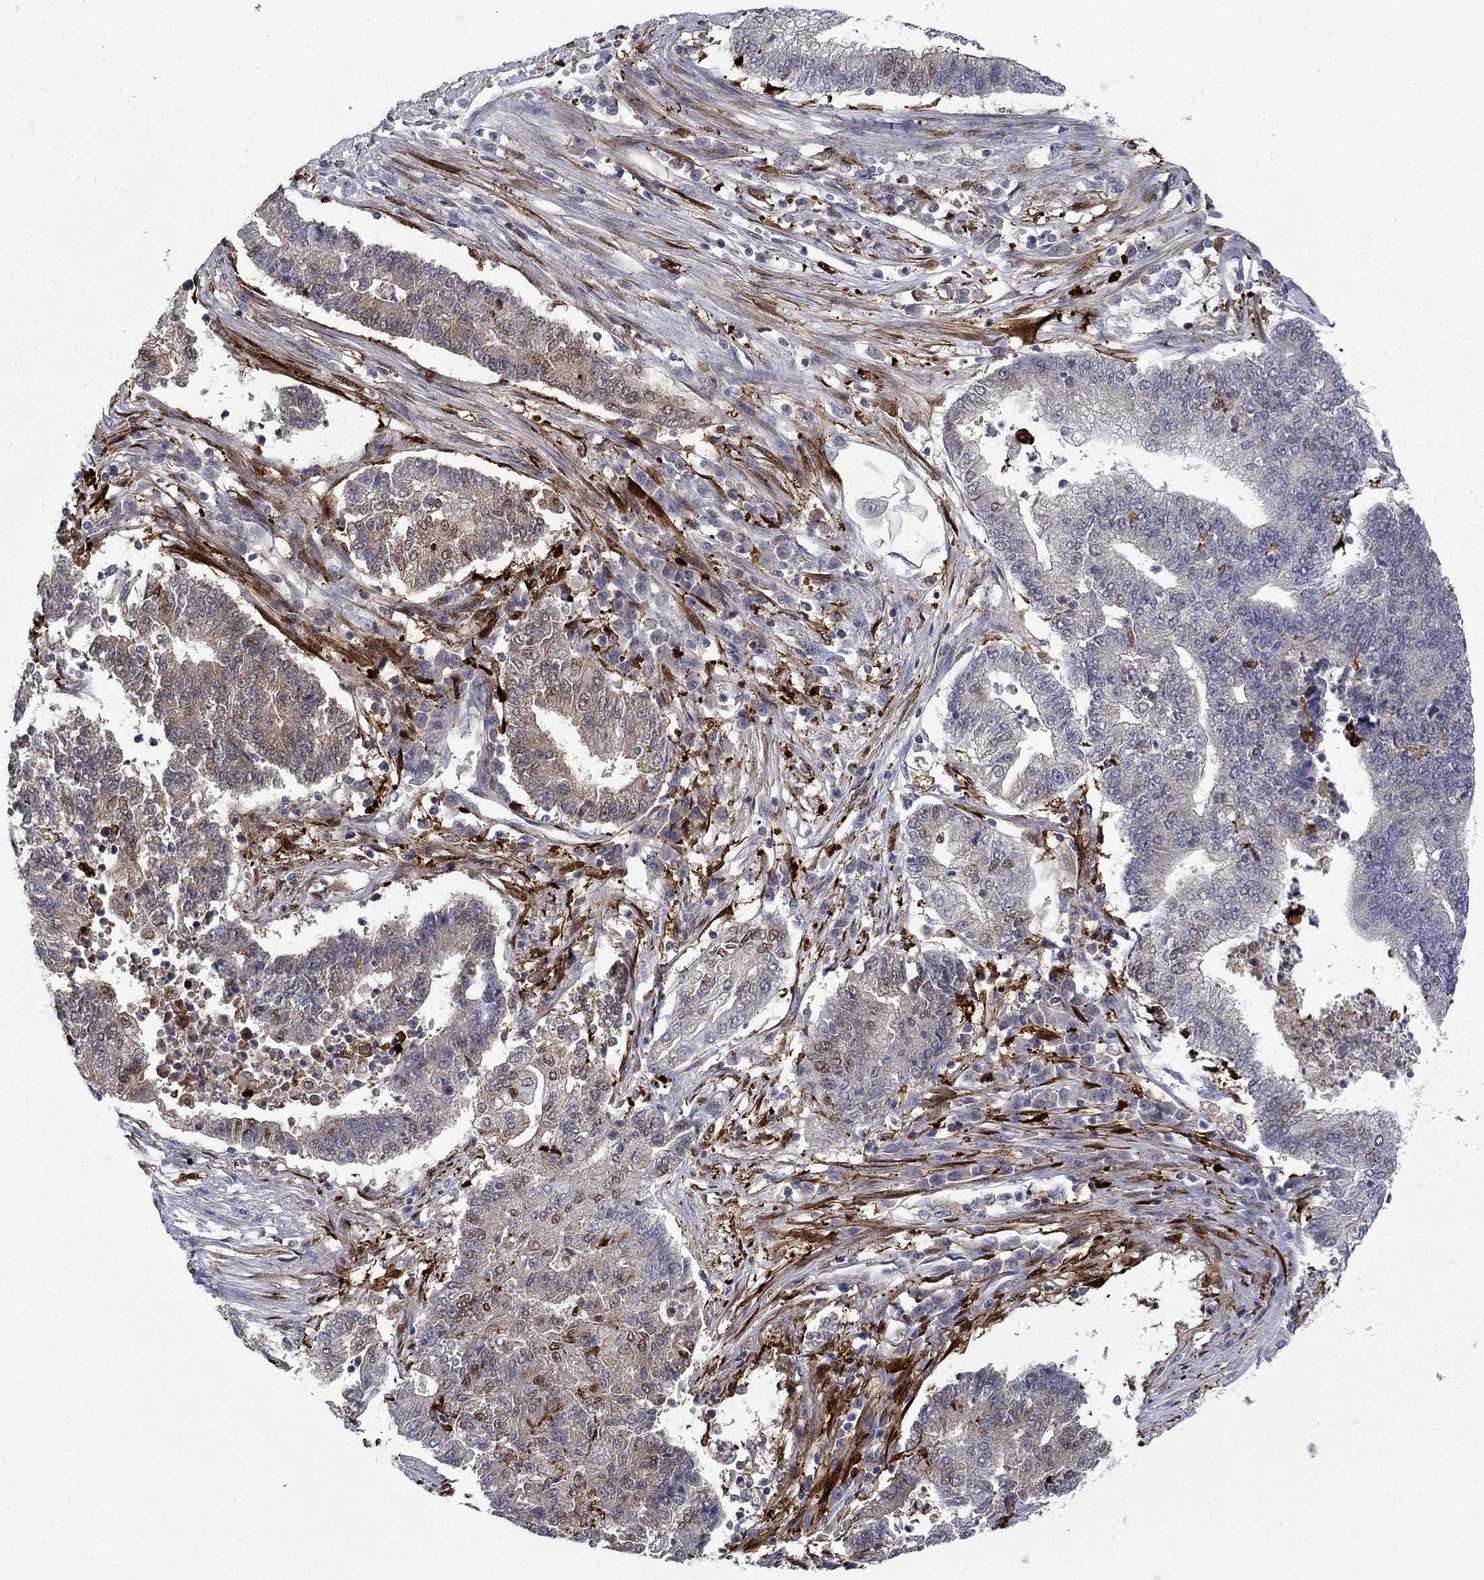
{"staining": {"intensity": "strong", "quantity": "<25%", "location": "nuclear"}, "tissue": "endometrial cancer", "cell_type": "Tumor cells", "image_type": "cancer", "snomed": [{"axis": "morphology", "description": "Adenocarcinoma, NOS"}, {"axis": "topography", "description": "Uterus"}, {"axis": "topography", "description": "Endometrium"}], "caption": "Strong nuclear protein positivity is identified in about <25% of tumor cells in endometrial adenocarcinoma. (DAB (3,3'-diaminobenzidine) IHC with brightfield microscopy, high magnification).", "gene": "PCBP3", "patient": {"sex": "female", "age": 54}}